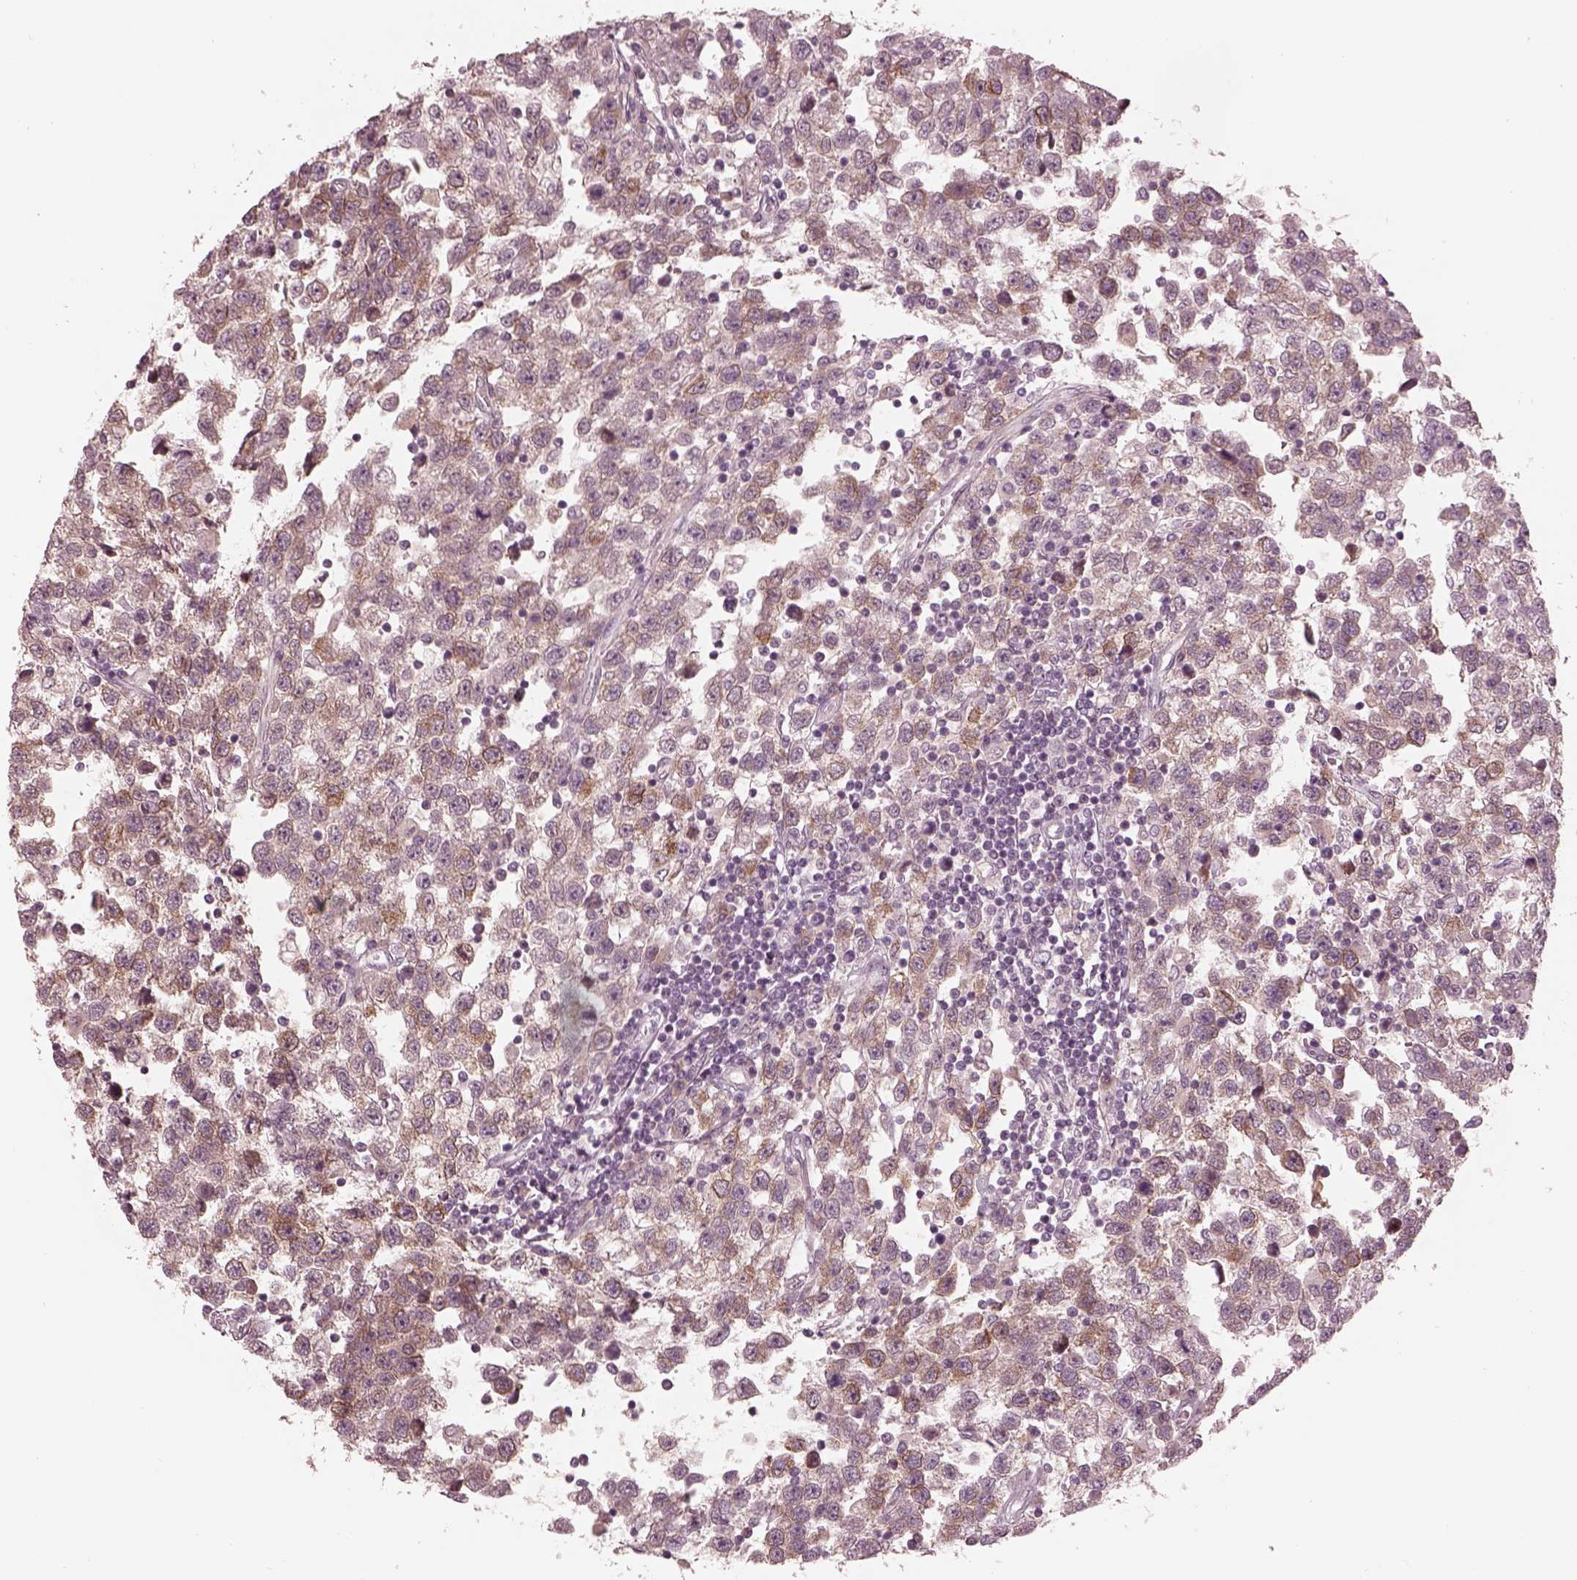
{"staining": {"intensity": "moderate", "quantity": "<25%", "location": "cytoplasmic/membranous"}, "tissue": "testis cancer", "cell_type": "Tumor cells", "image_type": "cancer", "snomed": [{"axis": "morphology", "description": "Seminoma, NOS"}, {"axis": "topography", "description": "Testis"}], "caption": "A micrograph of testis seminoma stained for a protein shows moderate cytoplasmic/membranous brown staining in tumor cells. Immunohistochemistry stains the protein of interest in brown and the nuclei are stained blue.", "gene": "KCNA2", "patient": {"sex": "male", "age": 34}}